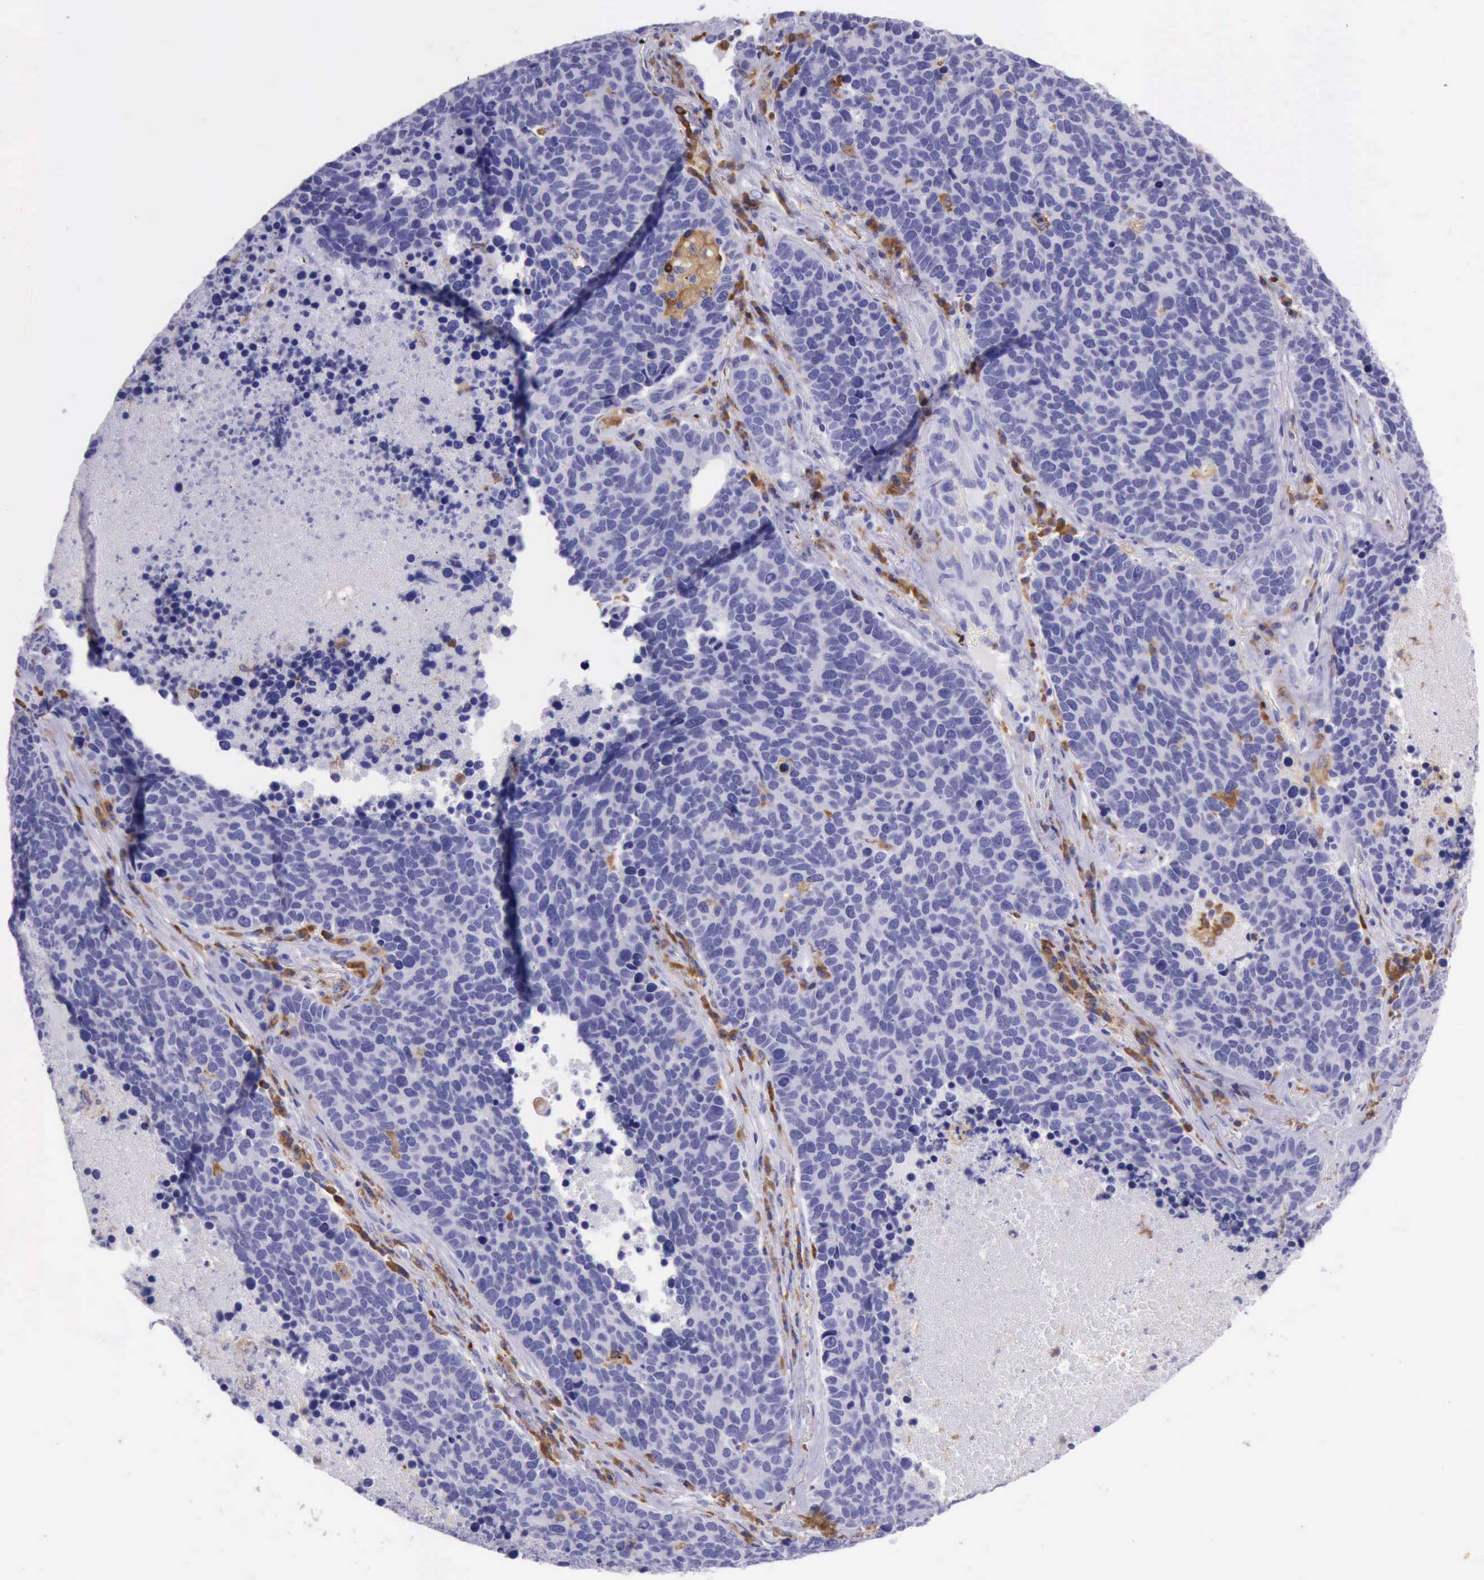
{"staining": {"intensity": "negative", "quantity": "none", "location": "none"}, "tissue": "lung cancer", "cell_type": "Tumor cells", "image_type": "cancer", "snomed": [{"axis": "morphology", "description": "Neoplasm, malignant, NOS"}, {"axis": "topography", "description": "Lung"}], "caption": "Tumor cells are negative for protein expression in human lung cancer.", "gene": "BTK", "patient": {"sex": "female", "age": 75}}